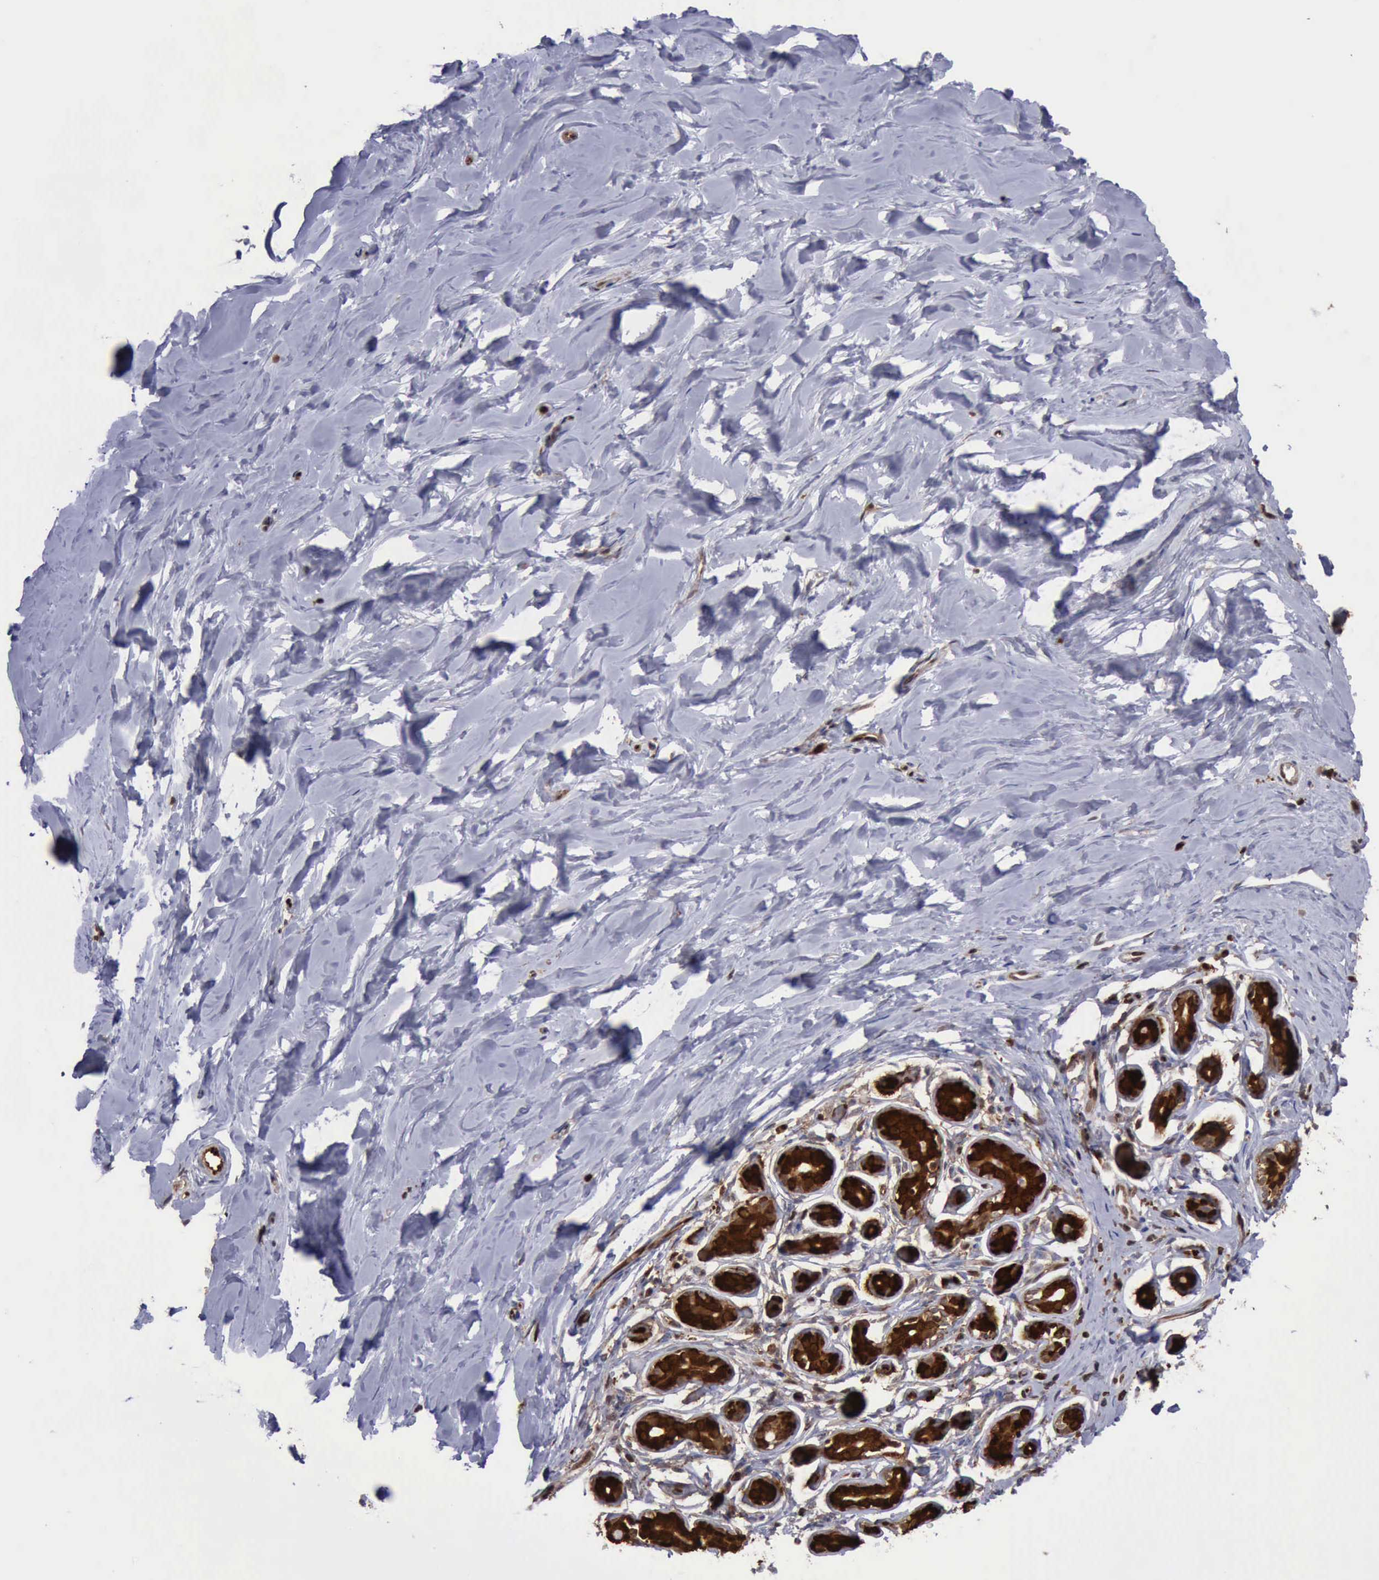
{"staining": {"intensity": "strong", "quantity": ">75%", "location": "nuclear"}, "tissue": "breast", "cell_type": "Adipocytes", "image_type": "normal", "snomed": [{"axis": "morphology", "description": "Normal tissue, NOS"}, {"axis": "topography", "description": "Breast"}], "caption": "A brown stain labels strong nuclear positivity of a protein in adipocytes of normal breast.", "gene": "PDCD4", "patient": {"sex": "female", "age": 50}}